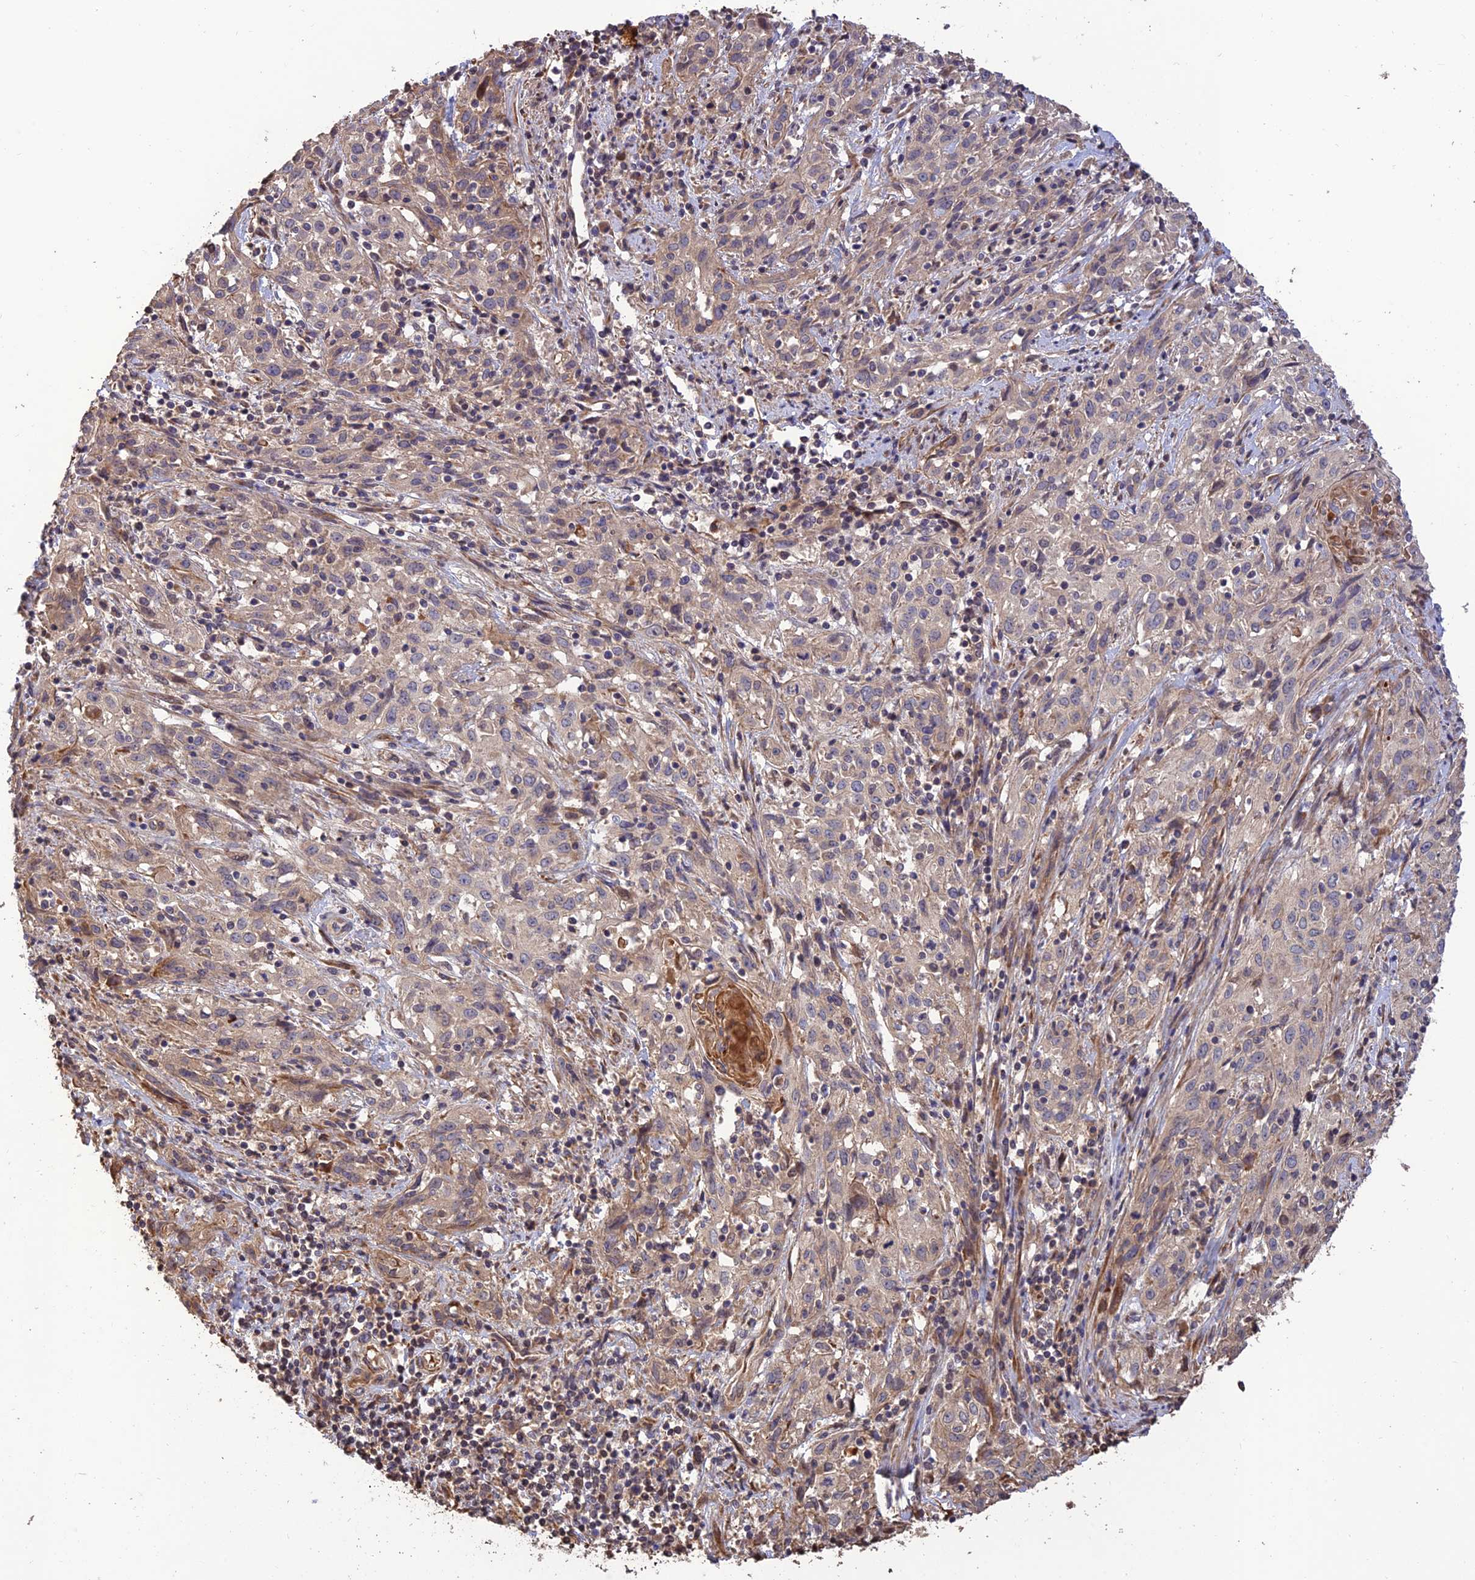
{"staining": {"intensity": "weak", "quantity": "<25%", "location": "cytoplasmic/membranous"}, "tissue": "cervical cancer", "cell_type": "Tumor cells", "image_type": "cancer", "snomed": [{"axis": "morphology", "description": "Squamous cell carcinoma, NOS"}, {"axis": "topography", "description": "Cervix"}], "caption": "Immunohistochemistry (IHC) photomicrograph of human cervical cancer stained for a protein (brown), which exhibits no positivity in tumor cells.", "gene": "CREBL2", "patient": {"sex": "female", "age": 57}}